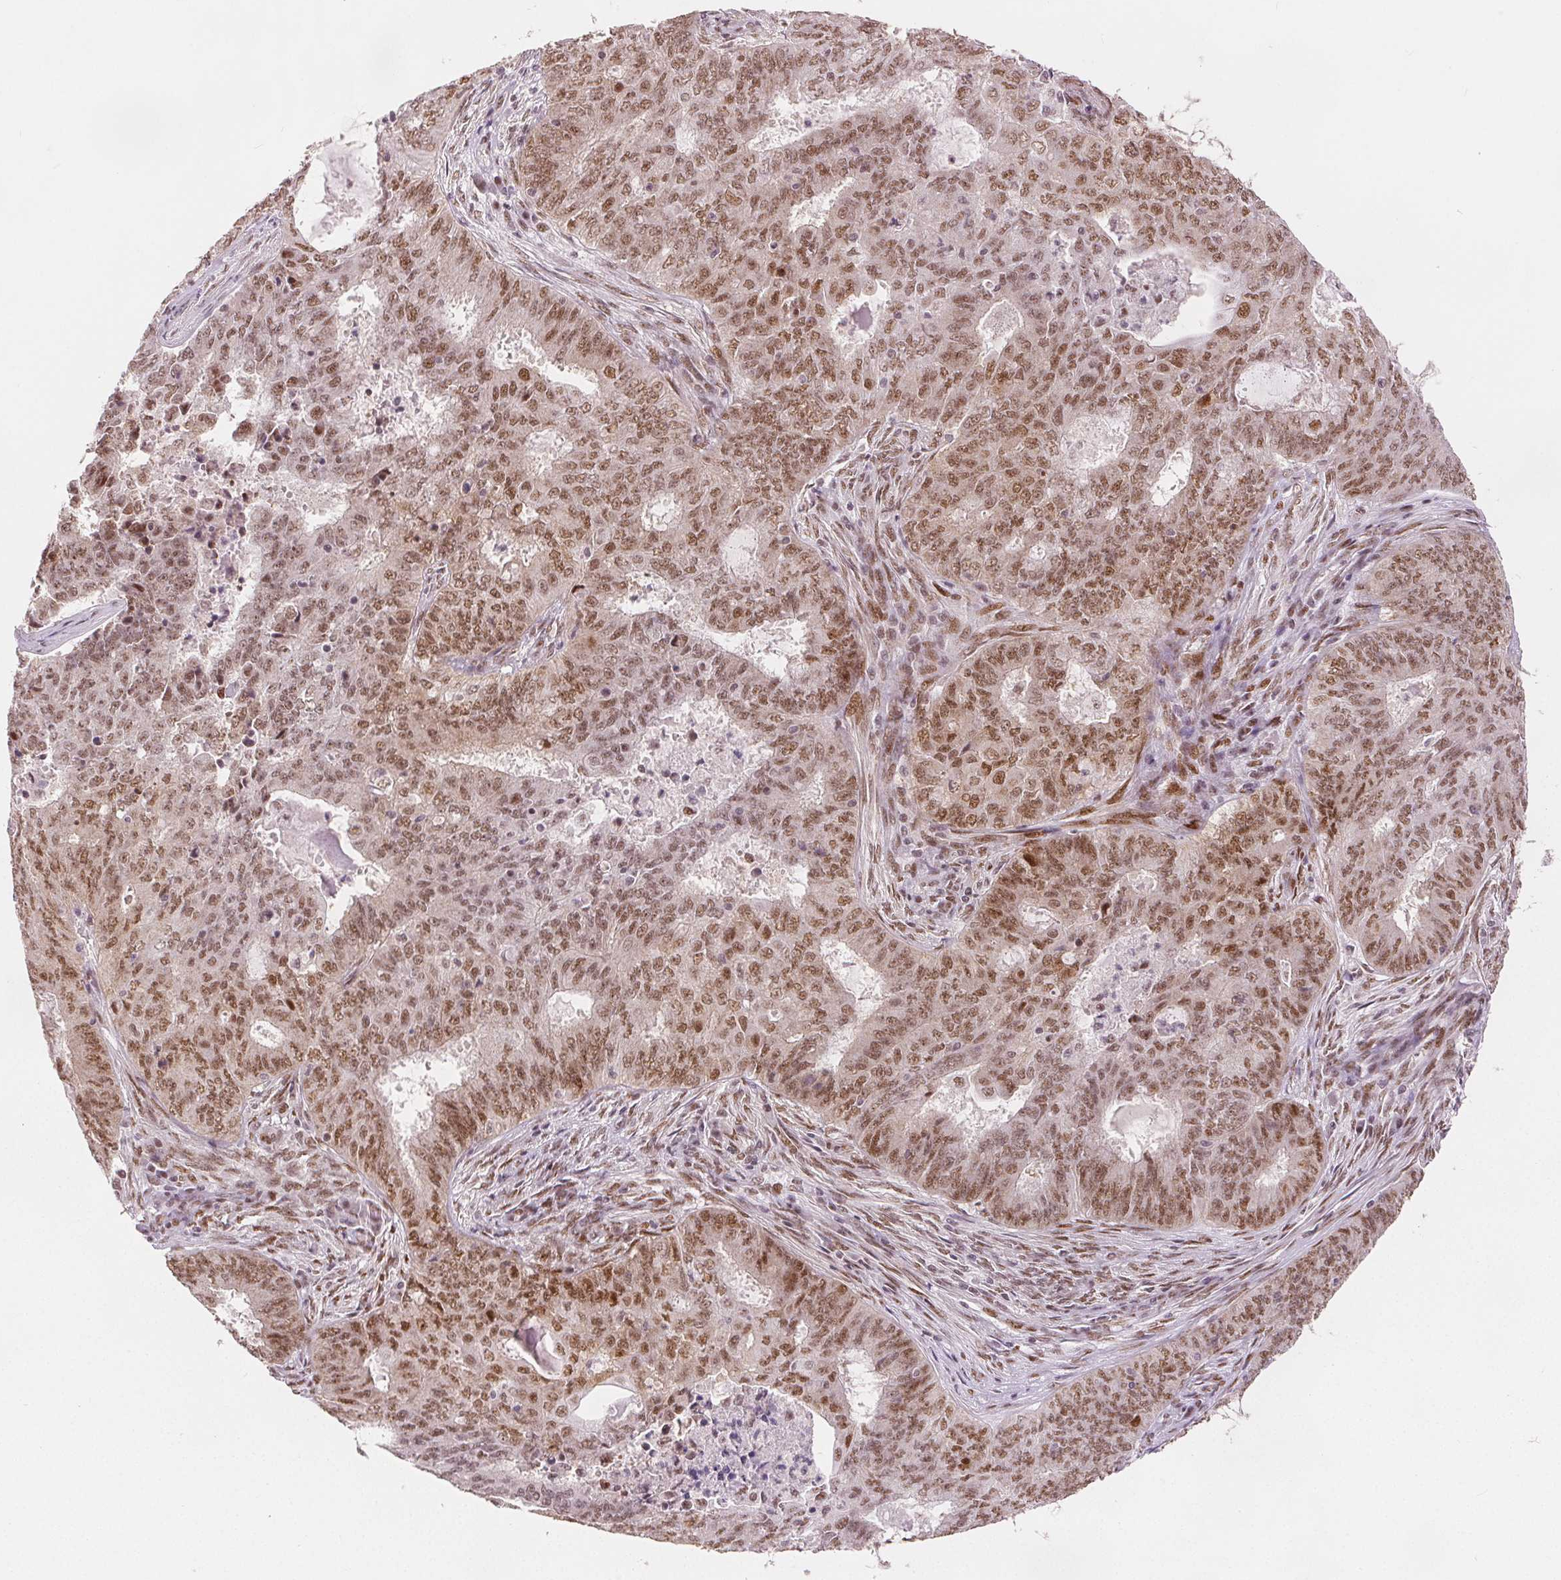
{"staining": {"intensity": "moderate", "quantity": ">75%", "location": "nuclear"}, "tissue": "endometrial cancer", "cell_type": "Tumor cells", "image_type": "cancer", "snomed": [{"axis": "morphology", "description": "Adenocarcinoma, NOS"}, {"axis": "topography", "description": "Endometrium"}], "caption": "This is an image of immunohistochemistry staining of adenocarcinoma (endometrial), which shows moderate expression in the nuclear of tumor cells.", "gene": "ZNF703", "patient": {"sex": "female", "age": 62}}